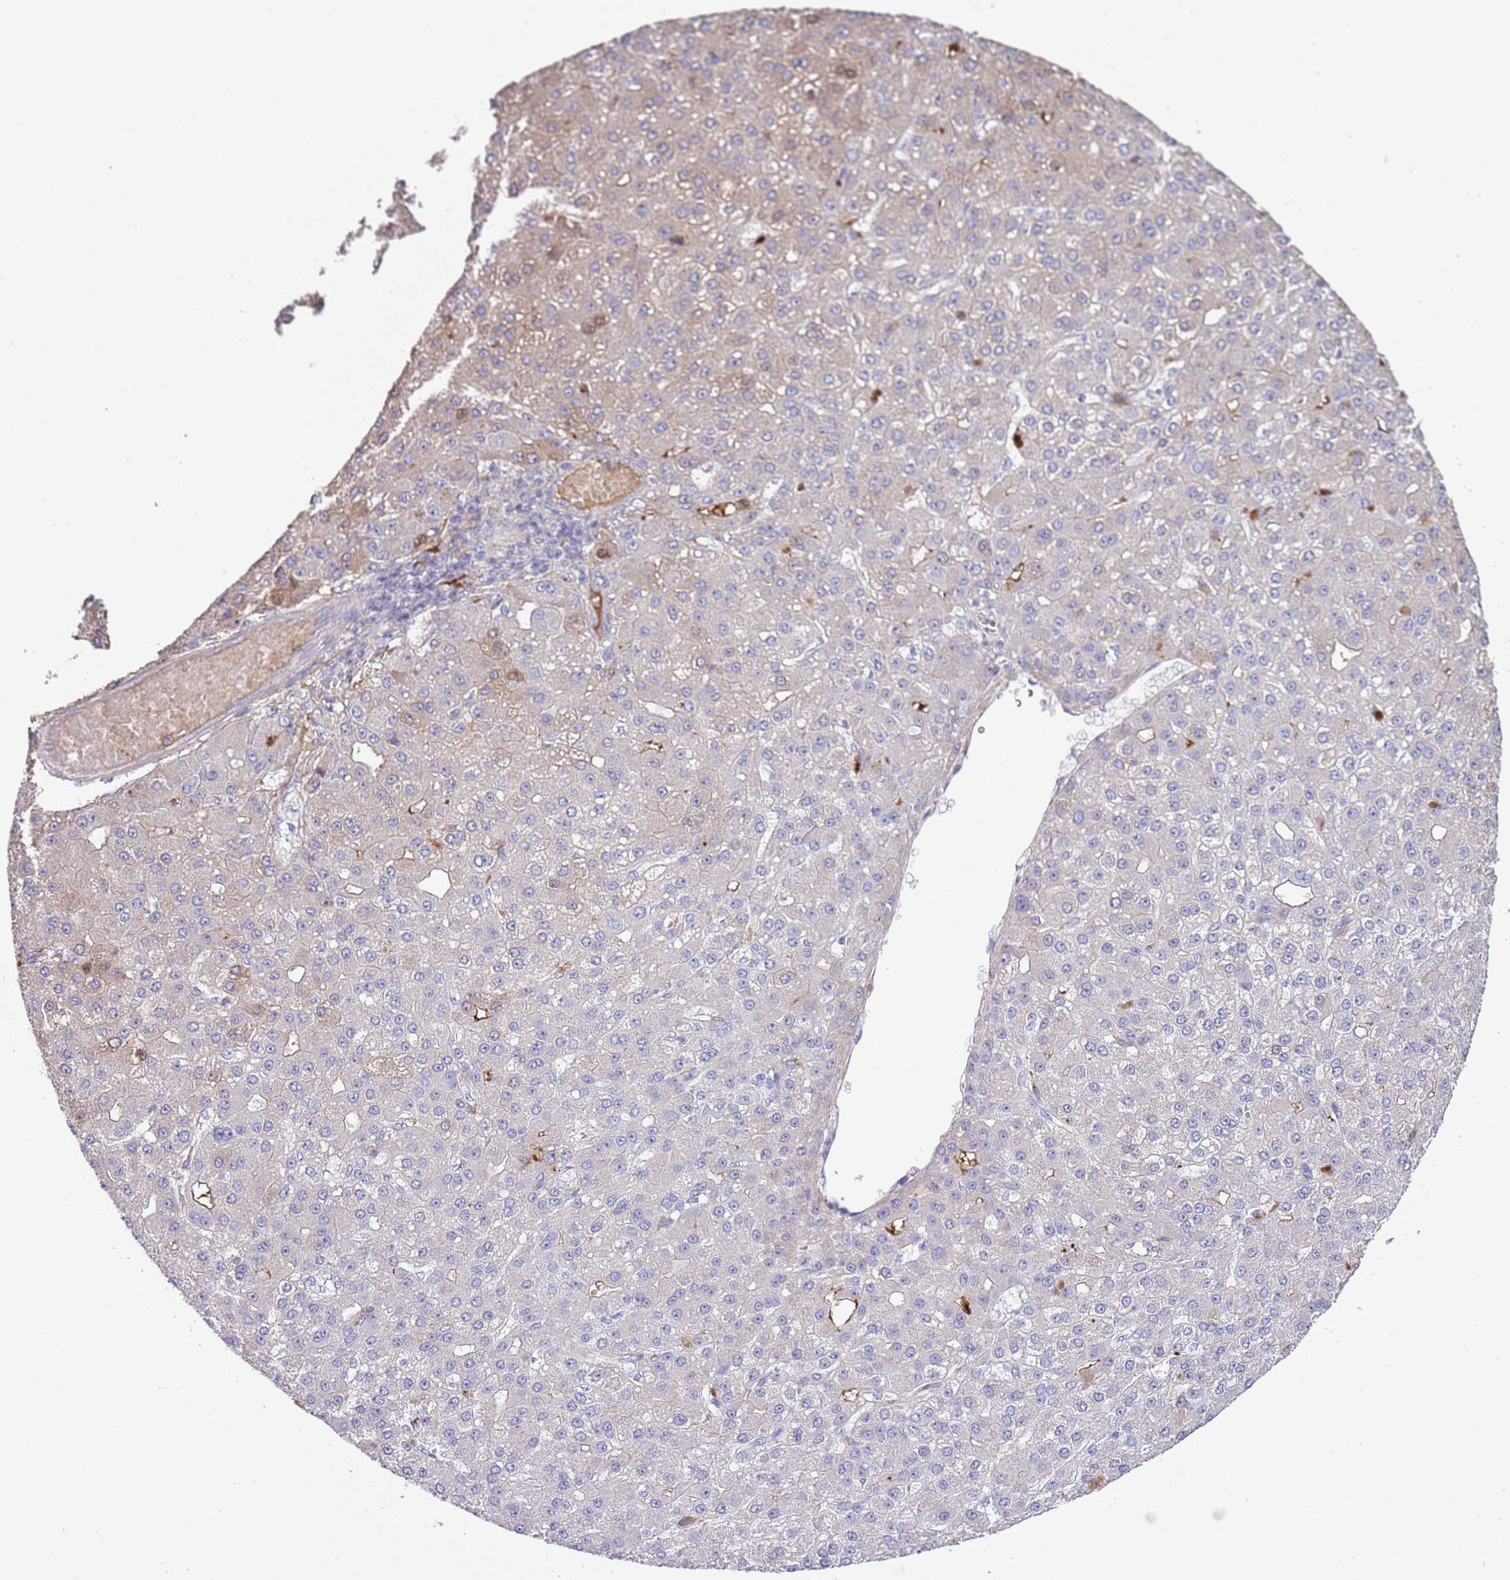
{"staining": {"intensity": "negative", "quantity": "none", "location": "none"}, "tissue": "liver cancer", "cell_type": "Tumor cells", "image_type": "cancer", "snomed": [{"axis": "morphology", "description": "Carcinoma, Hepatocellular, NOS"}, {"axis": "topography", "description": "Liver"}], "caption": "Liver hepatocellular carcinoma was stained to show a protein in brown. There is no significant positivity in tumor cells.", "gene": "ABHD17C", "patient": {"sex": "male", "age": 67}}